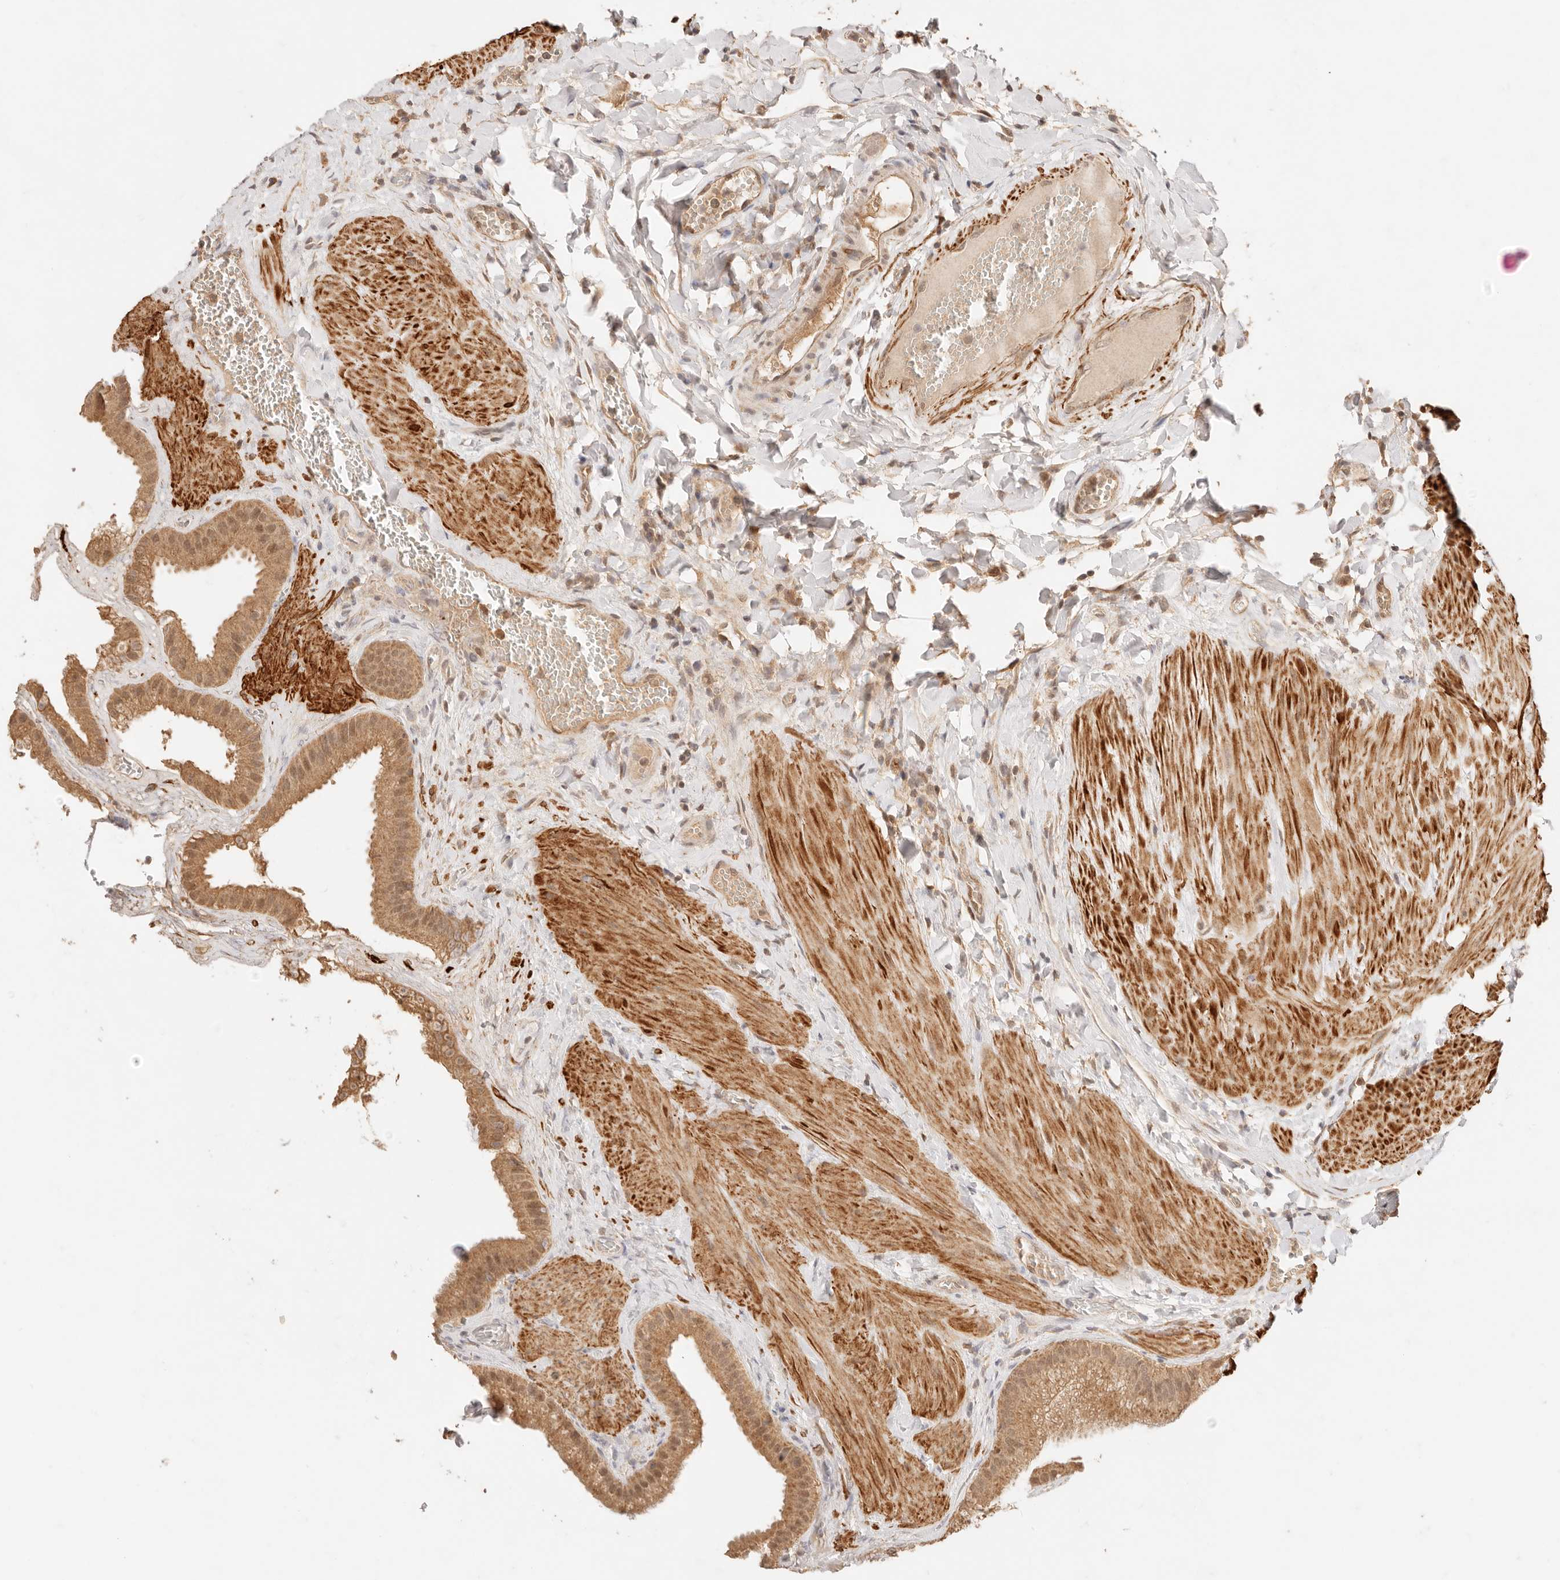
{"staining": {"intensity": "moderate", "quantity": ">75%", "location": "cytoplasmic/membranous,nuclear"}, "tissue": "gallbladder", "cell_type": "Glandular cells", "image_type": "normal", "snomed": [{"axis": "morphology", "description": "Normal tissue, NOS"}, {"axis": "topography", "description": "Gallbladder"}], "caption": "A high-resolution photomicrograph shows immunohistochemistry (IHC) staining of unremarkable gallbladder, which displays moderate cytoplasmic/membranous,nuclear staining in approximately >75% of glandular cells. (DAB (3,3'-diaminobenzidine) = brown stain, brightfield microscopy at high magnification).", "gene": "TRIM11", "patient": {"sex": "male", "age": 55}}